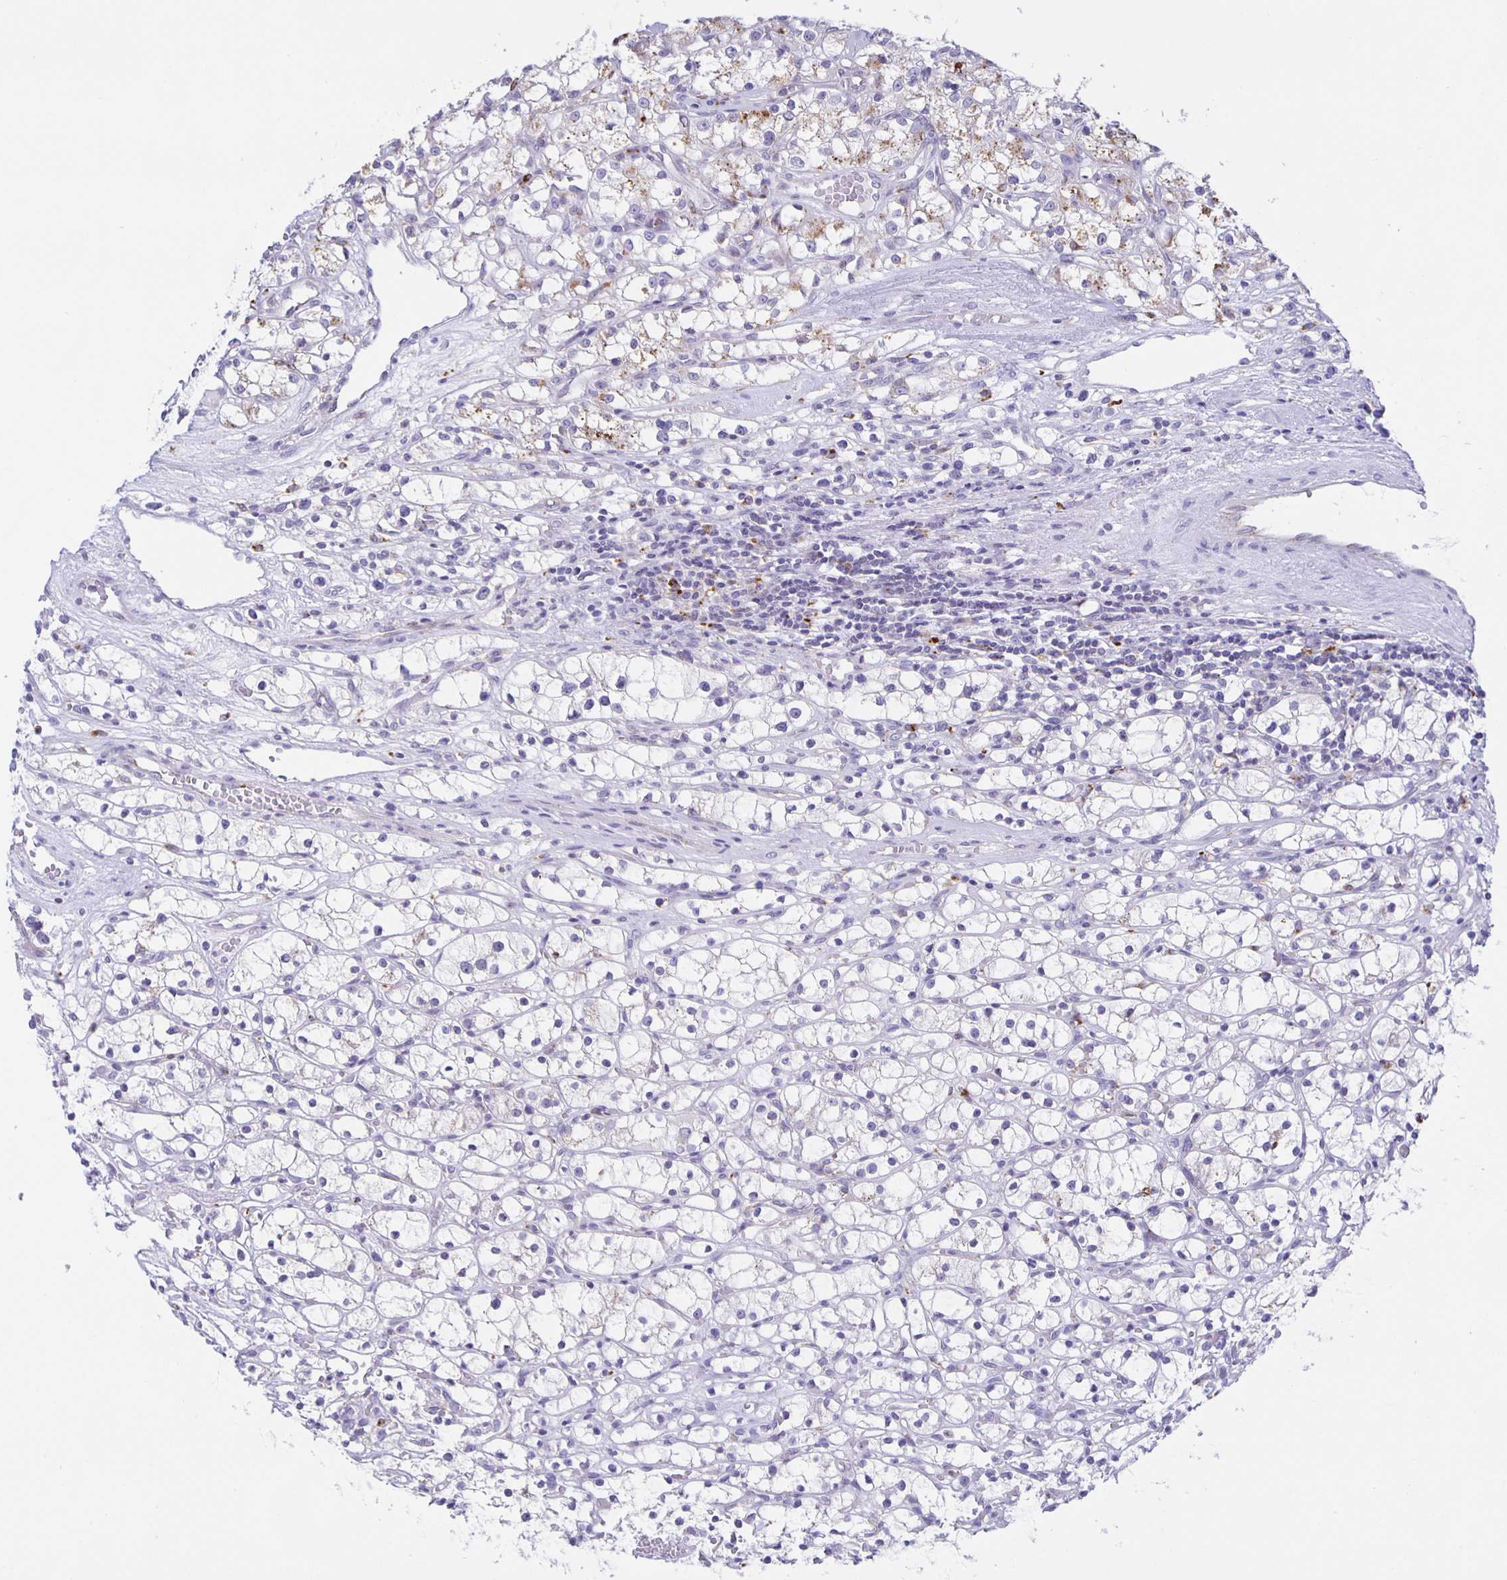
{"staining": {"intensity": "weak", "quantity": "<25%", "location": "cytoplasmic/membranous"}, "tissue": "renal cancer", "cell_type": "Tumor cells", "image_type": "cancer", "snomed": [{"axis": "morphology", "description": "Adenocarcinoma, NOS"}, {"axis": "topography", "description": "Kidney"}], "caption": "The photomicrograph displays no staining of tumor cells in renal cancer (adenocarcinoma). (Stains: DAB immunohistochemistry (IHC) with hematoxylin counter stain, Microscopy: brightfield microscopy at high magnification).", "gene": "LIPA", "patient": {"sex": "female", "age": 59}}